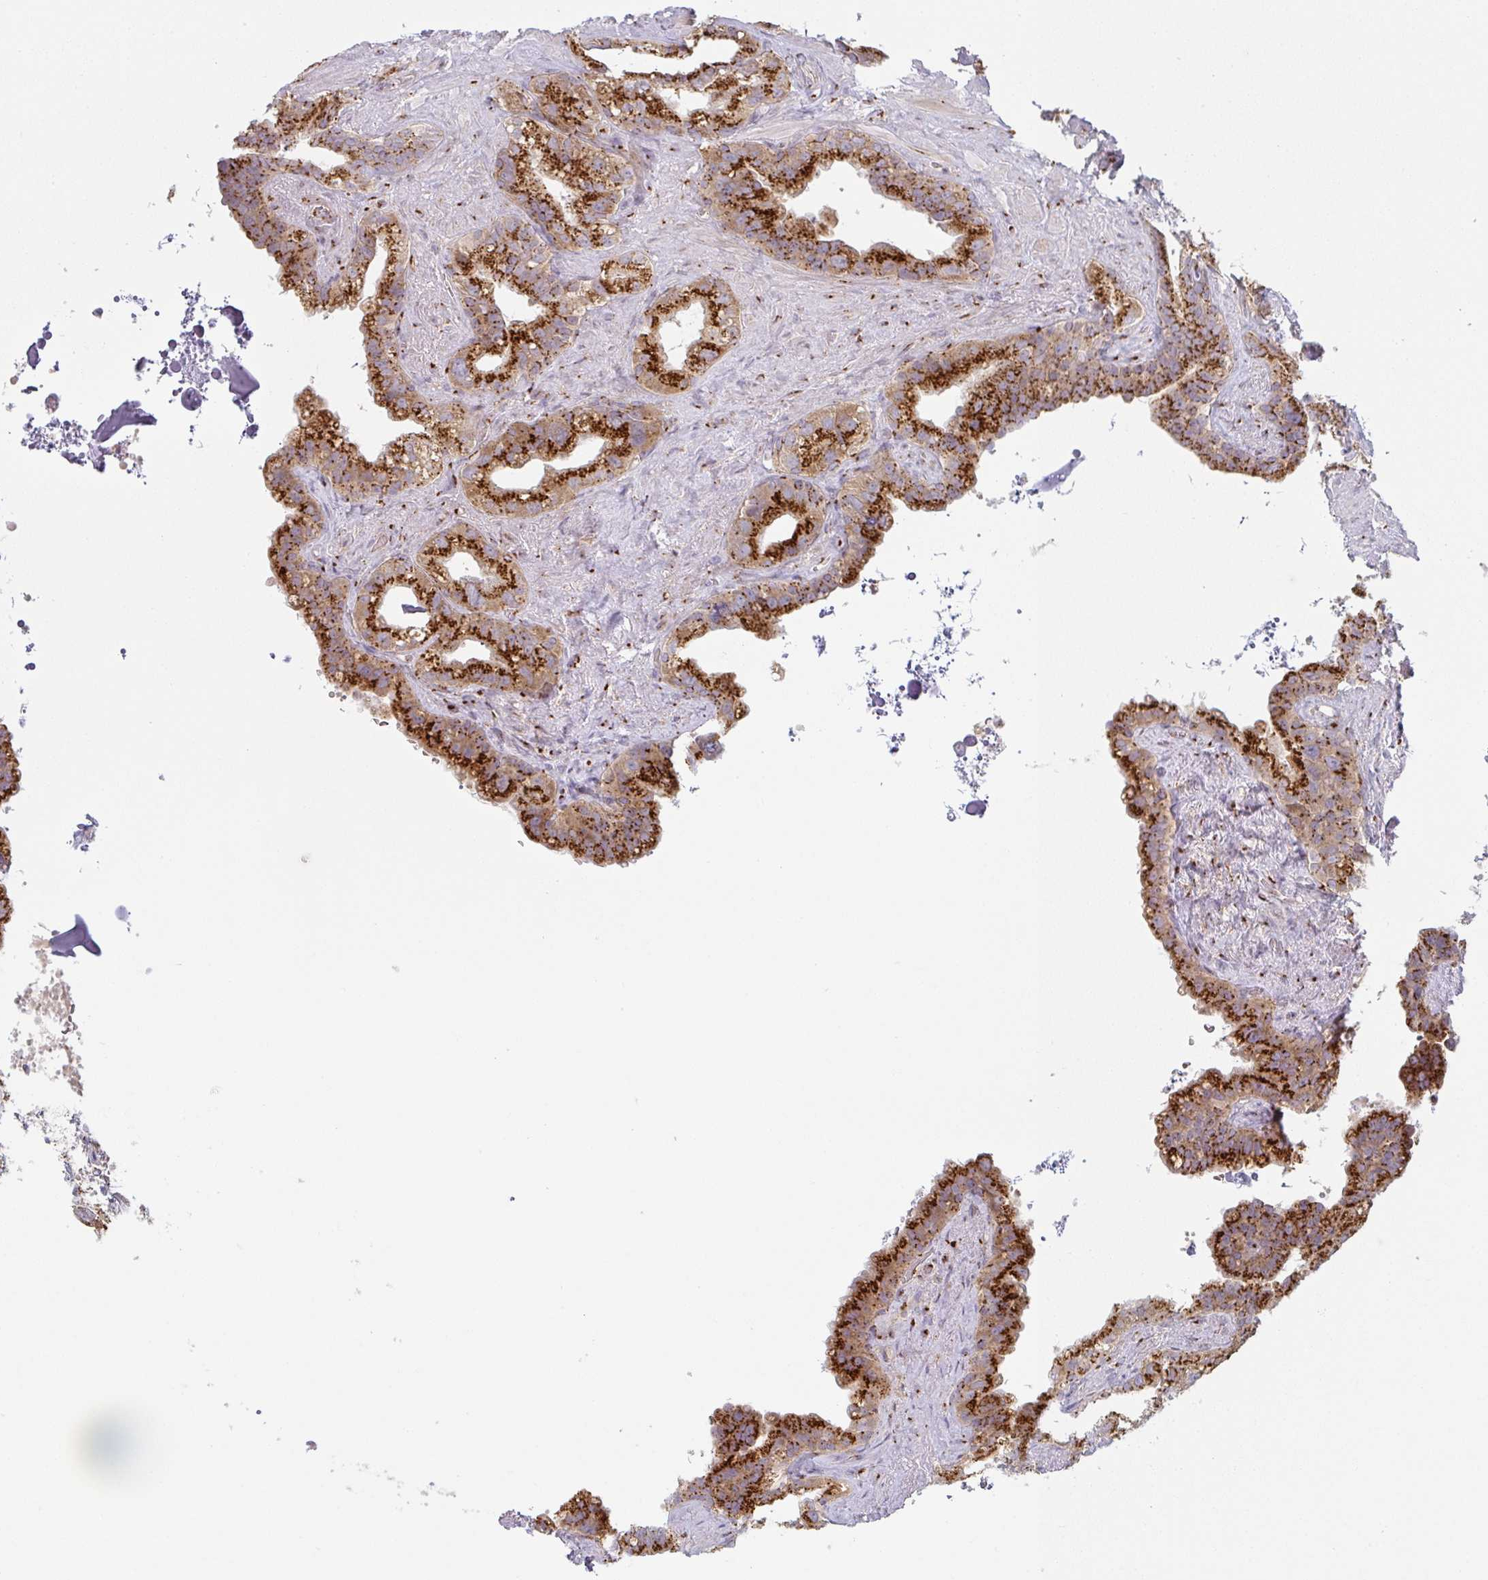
{"staining": {"intensity": "strong", "quantity": ">75%", "location": "cytoplasmic/membranous"}, "tissue": "seminal vesicle", "cell_type": "Glandular cells", "image_type": "normal", "snomed": [{"axis": "morphology", "description": "Normal tissue, NOS"}, {"axis": "topography", "description": "Seminal veicle"}, {"axis": "topography", "description": "Peripheral nerve tissue"}], "caption": "Seminal vesicle stained for a protein displays strong cytoplasmic/membranous positivity in glandular cells. The staining is performed using DAB brown chromogen to label protein expression. The nuclei are counter-stained blue using hematoxylin.", "gene": "GVQW3", "patient": {"sex": "male", "age": 76}}